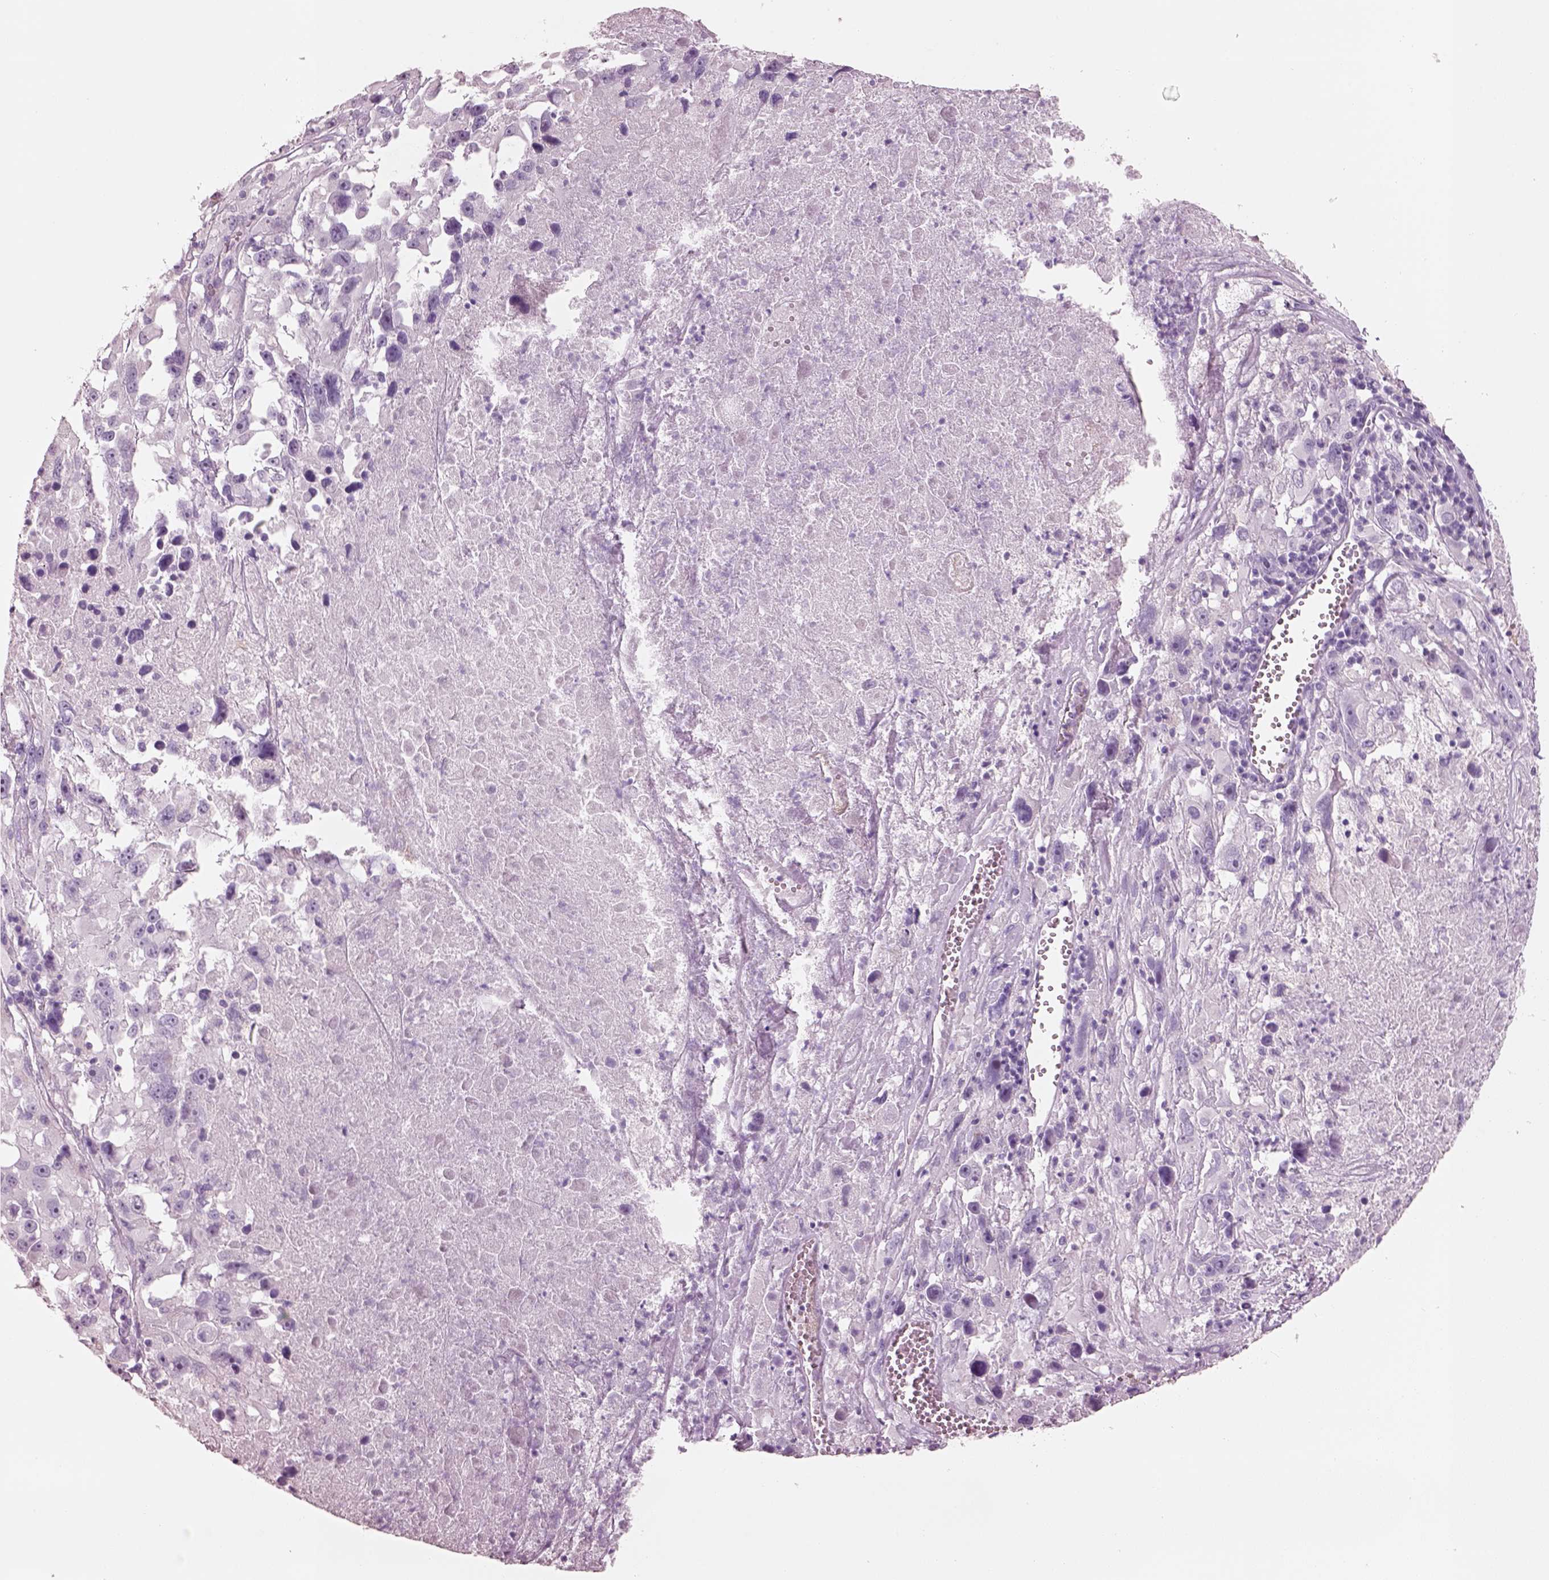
{"staining": {"intensity": "negative", "quantity": "none", "location": "none"}, "tissue": "melanoma", "cell_type": "Tumor cells", "image_type": "cancer", "snomed": [{"axis": "morphology", "description": "Malignant melanoma, Metastatic site"}, {"axis": "topography", "description": "Lymph node"}], "caption": "Tumor cells show no significant protein expression in melanoma.", "gene": "PNOC", "patient": {"sex": "male", "age": 50}}